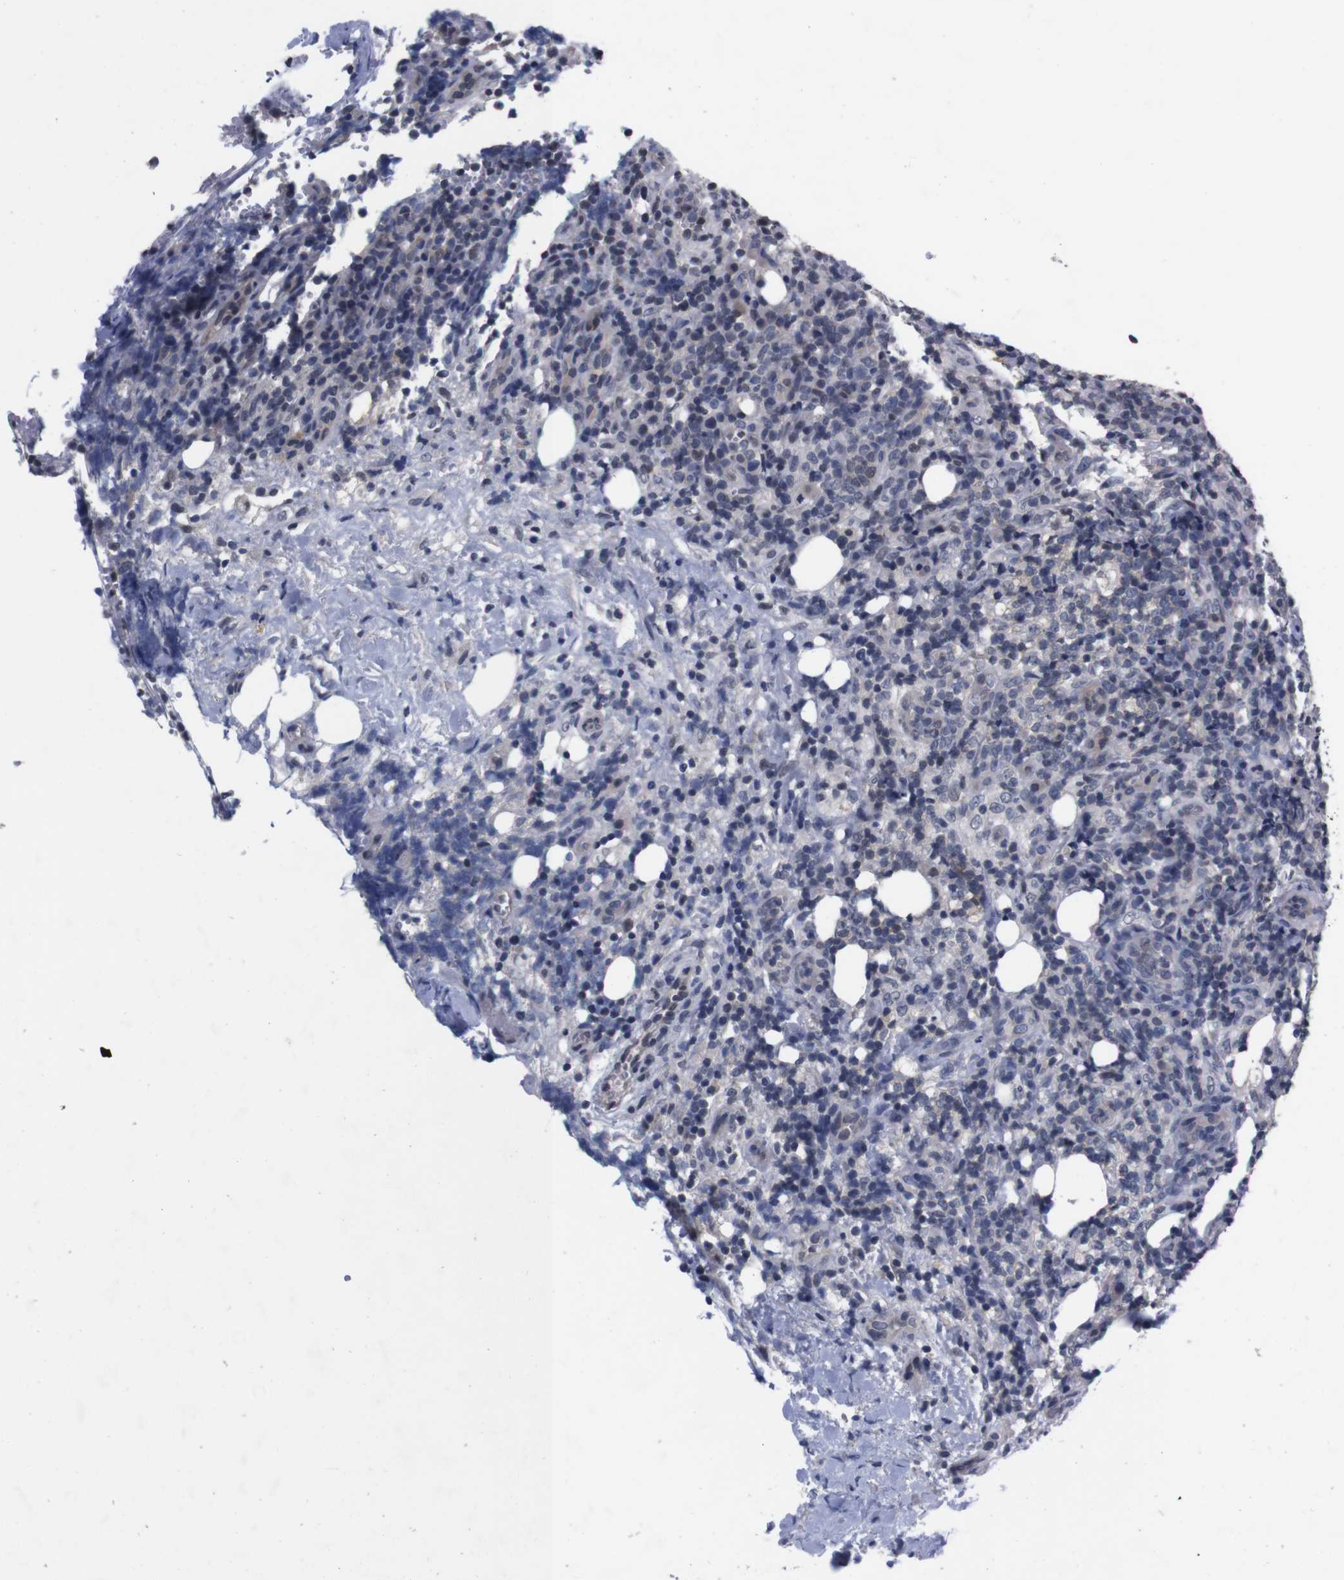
{"staining": {"intensity": "negative", "quantity": "none", "location": "none"}, "tissue": "lymphoma", "cell_type": "Tumor cells", "image_type": "cancer", "snomed": [{"axis": "morphology", "description": "Malignant lymphoma, non-Hodgkin's type, High grade"}, {"axis": "topography", "description": "Lymph node"}], "caption": "This is an immunohistochemistry (IHC) histopathology image of malignant lymphoma, non-Hodgkin's type (high-grade). There is no expression in tumor cells.", "gene": "TNFRSF21", "patient": {"sex": "female", "age": 76}}